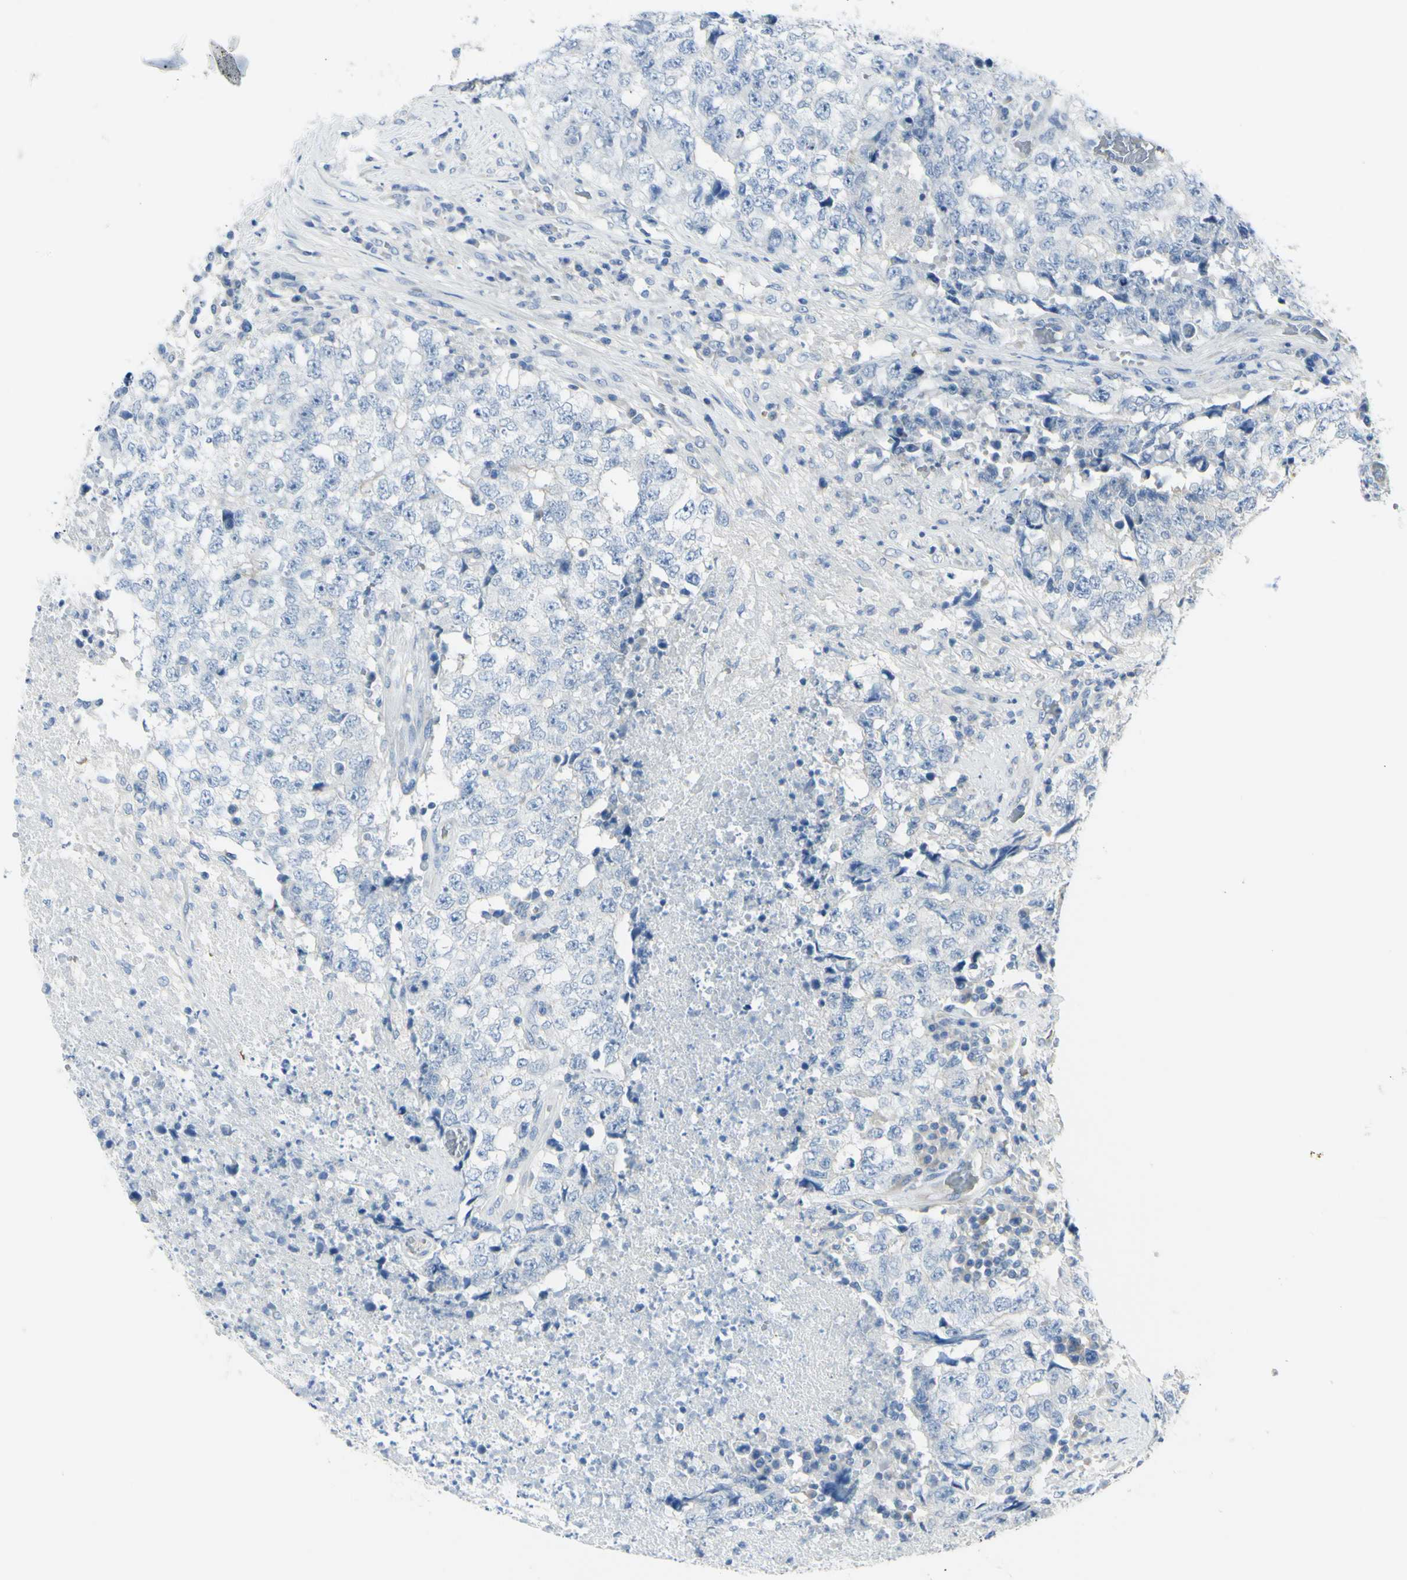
{"staining": {"intensity": "negative", "quantity": "none", "location": "none"}, "tissue": "testis cancer", "cell_type": "Tumor cells", "image_type": "cancer", "snomed": [{"axis": "morphology", "description": "Necrosis, NOS"}, {"axis": "morphology", "description": "Carcinoma, Embryonal, NOS"}, {"axis": "topography", "description": "Testis"}], "caption": "DAB immunohistochemical staining of human testis embryonal carcinoma demonstrates no significant expression in tumor cells. The staining is performed using DAB (3,3'-diaminobenzidine) brown chromogen with nuclei counter-stained in using hematoxylin.", "gene": "NCBP2L", "patient": {"sex": "male", "age": 19}}